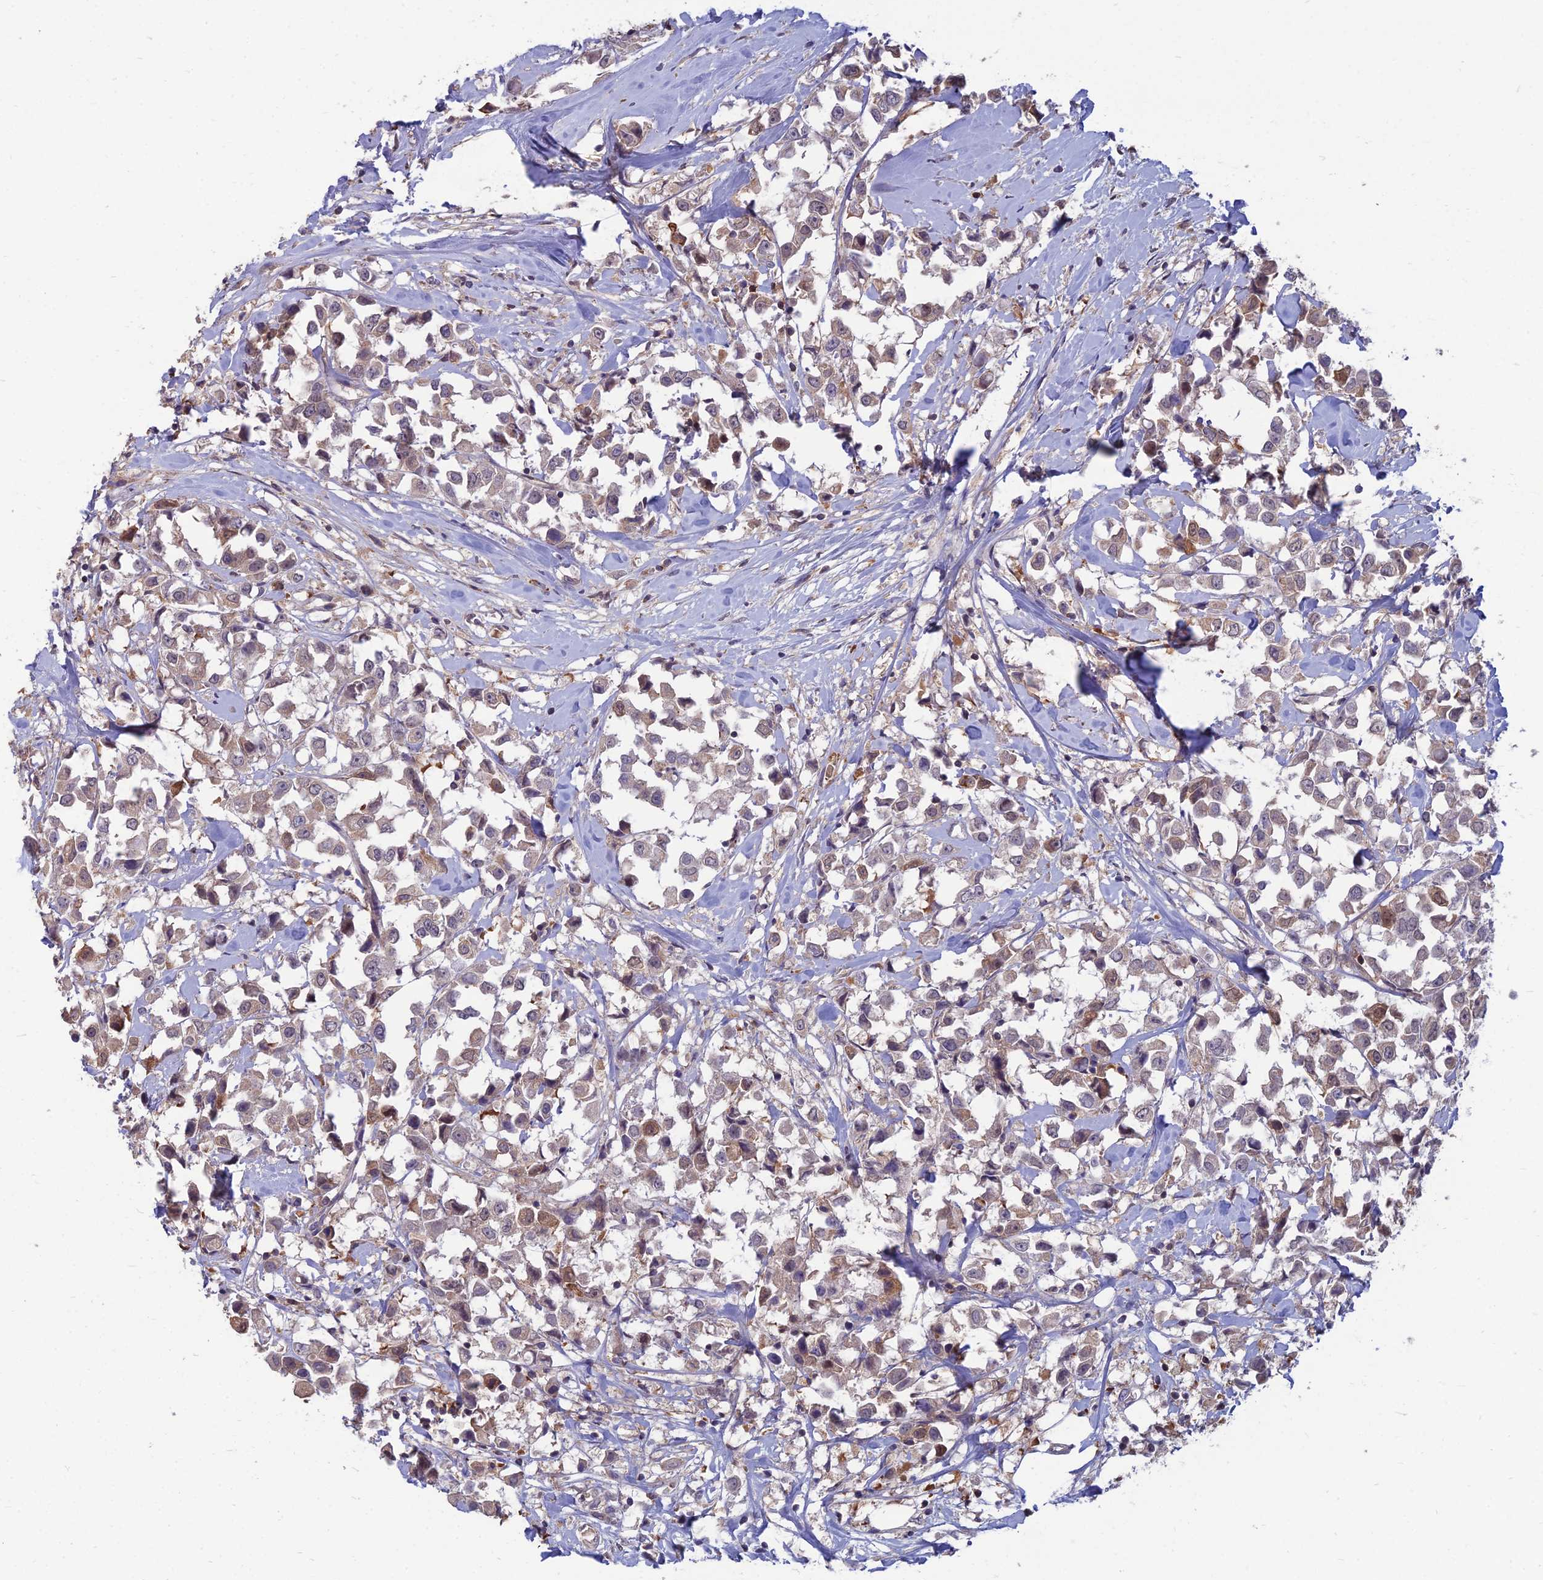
{"staining": {"intensity": "moderate", "quantity": "25%-75%", "location": "cytoplasmic/membranous,nuclear"}, "tissue": "breast cancer", "cell_type": "Tumor cells", "image_type": "cancer", "snomed": [{"axis": "morphology", "description": "Duct carcinoma"}, {"axis": "topography", "description": "Breast"}], "caption": "This micrograph displays breast cancer stained with IHC to label a protein in brown. The cytoplasmic/membranous and nuclear of tumor cells show moderate positivity for the protein. Nuclei are counter-stained blue.", "gene": "OPA3", "patient": {"sex": "female", "age": 61}}